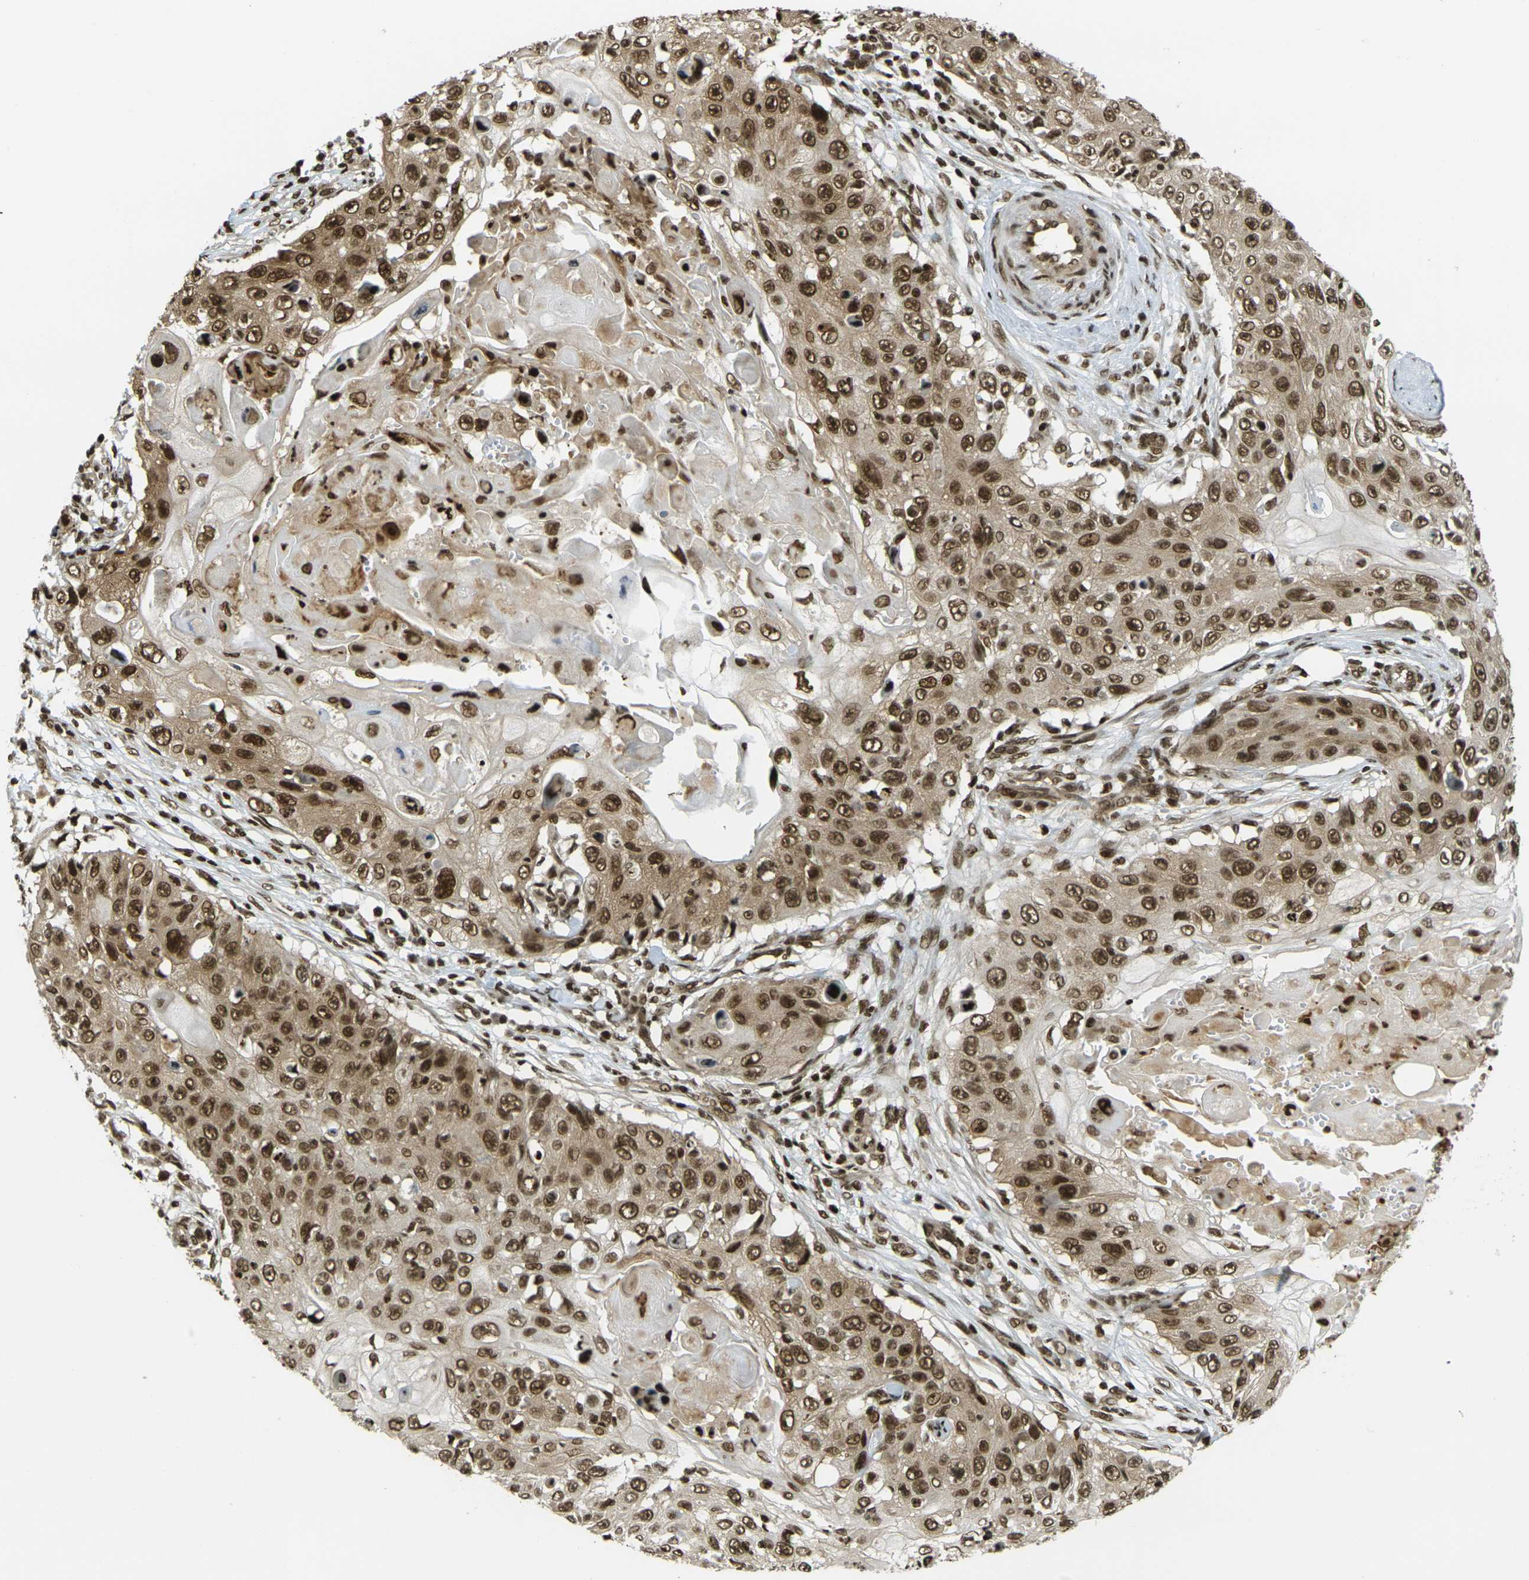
{"staining": {"intensity": "moderate", "quantity": ">75%", "location": "cytoplasmic/membranous,nuclear"}, "tissue": "skin cancer", "cell_type": "Tumor cells", "image_type": "cancer", "snomed": [{"axis": "morphology", "description": "Squamous cell carcinoma, NOS"}, {"axis": "topography", "description": "Skin"}], "caption": "Human skin cancer stained with a protein marker demonstrates moderate staining in tumor cells.", "gene": "RUVBL2", "patient": {"sex": "male", "age": 86}}